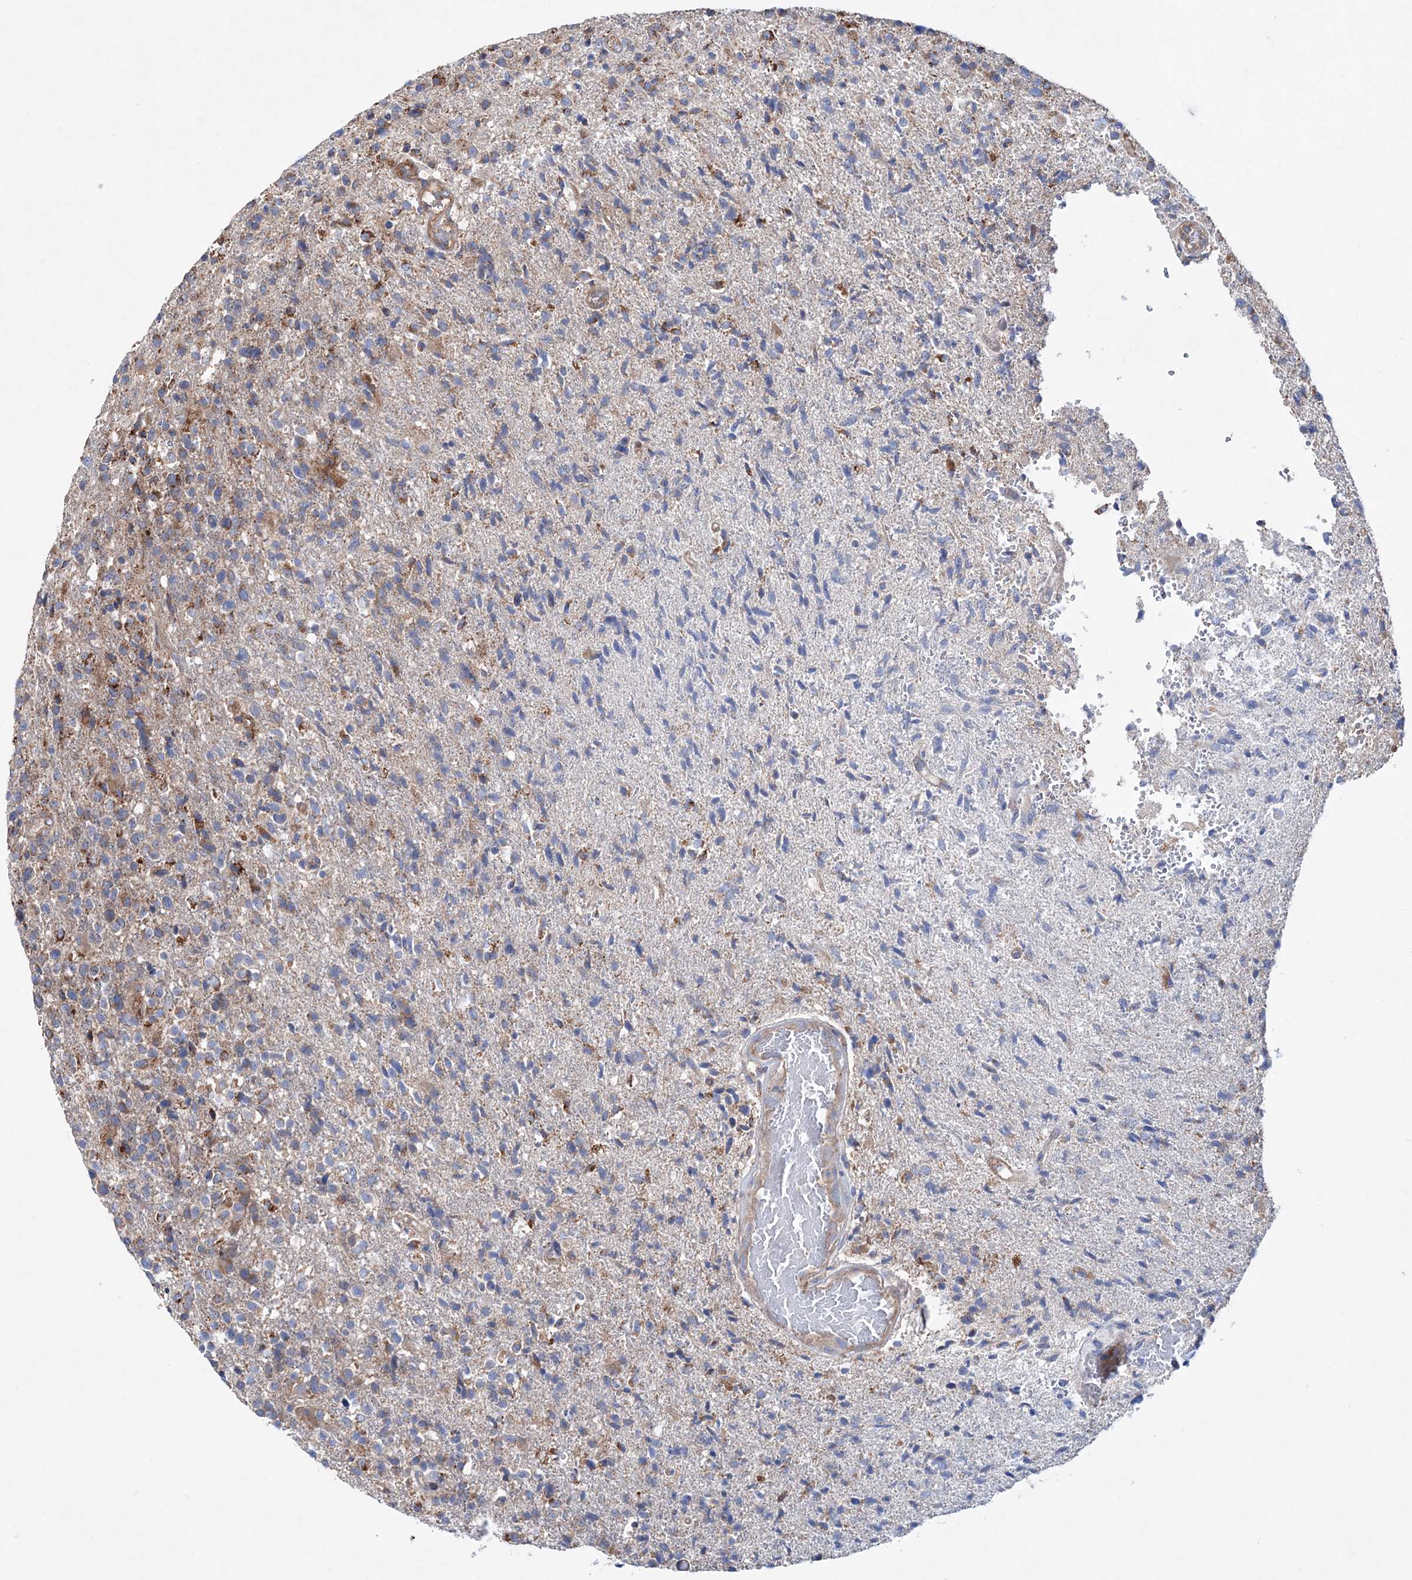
{"staining": {"intensity": "weak", "quantity": "<25%", "location": "cytoplasmic/membranous"}, "tissue": "glioma", "cell_type": "Tumor cells", "image_type": "cancer", "snomed": [{"axis": "morphology", "description": "Glioma, malignant, High grade"}, {"axis": "topography", "description": "Brain"}], "caption": "A photomicrograph of human malignant glioma (high-grade) is negative for staining in tumor cells.", "gene": "NGLY1", "patient": {"sex": "male", "age": 72}}